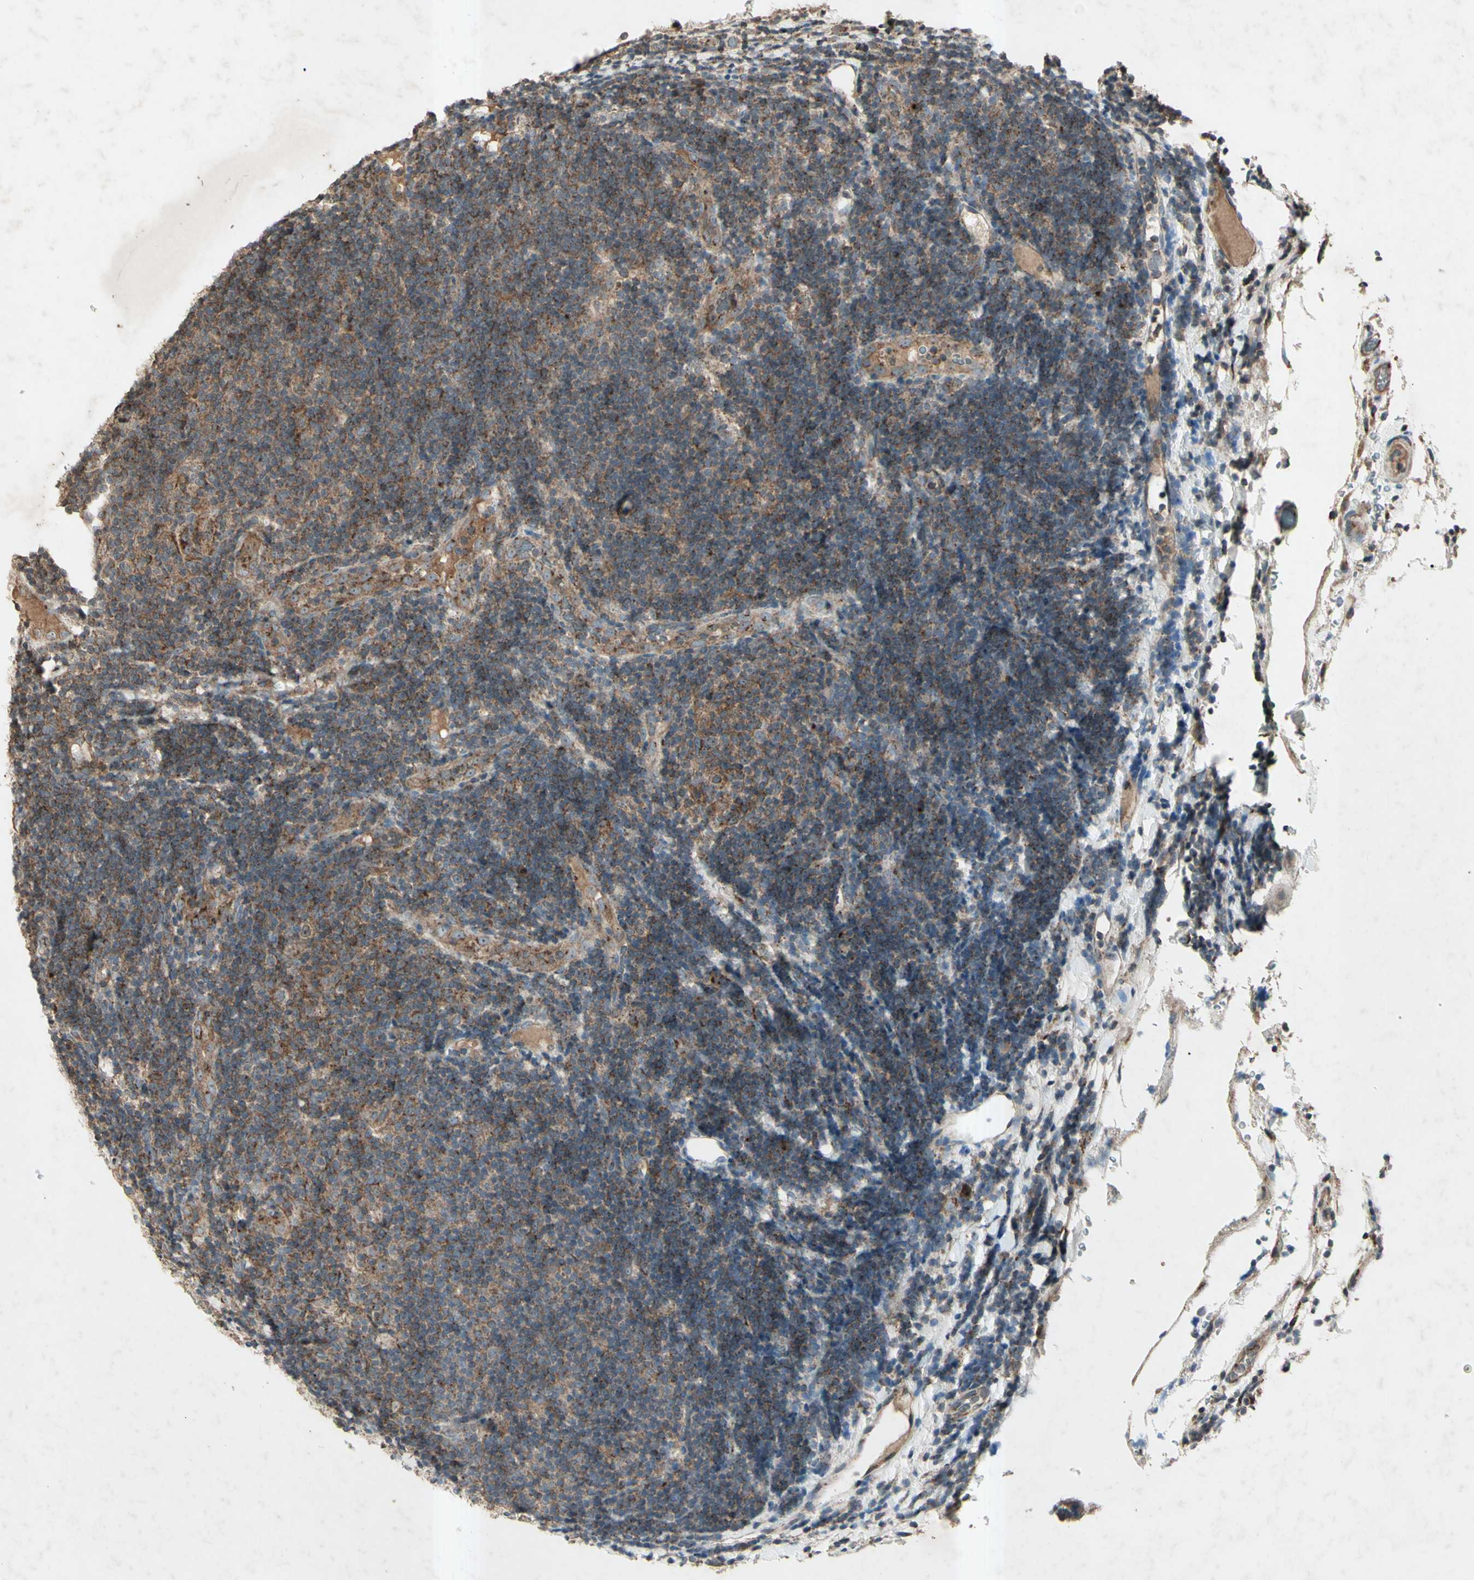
{"staining": {"intensity": "moderate", "quantity": ">75%", "location": "cytoplasmic/membranous"}, "tissue": "lymphoma", "cell_type": "Tumor cells", "image_type": "cancer", "snomed": [{"axis": "morphology", "description": "Malignant lymphoma, non-Hodgkin's type, Low grade"}, {"axis": "topography", "description": "Lymph node"}], "caption": "Approximately >75% of tumor cells in lymphoma reveal moderate cytoplasmic/membranous protein staining as visualized by brown immunohistochemical staining.", "gene": "AP1G1", "patient": {"sex": "male", "age": 83}}